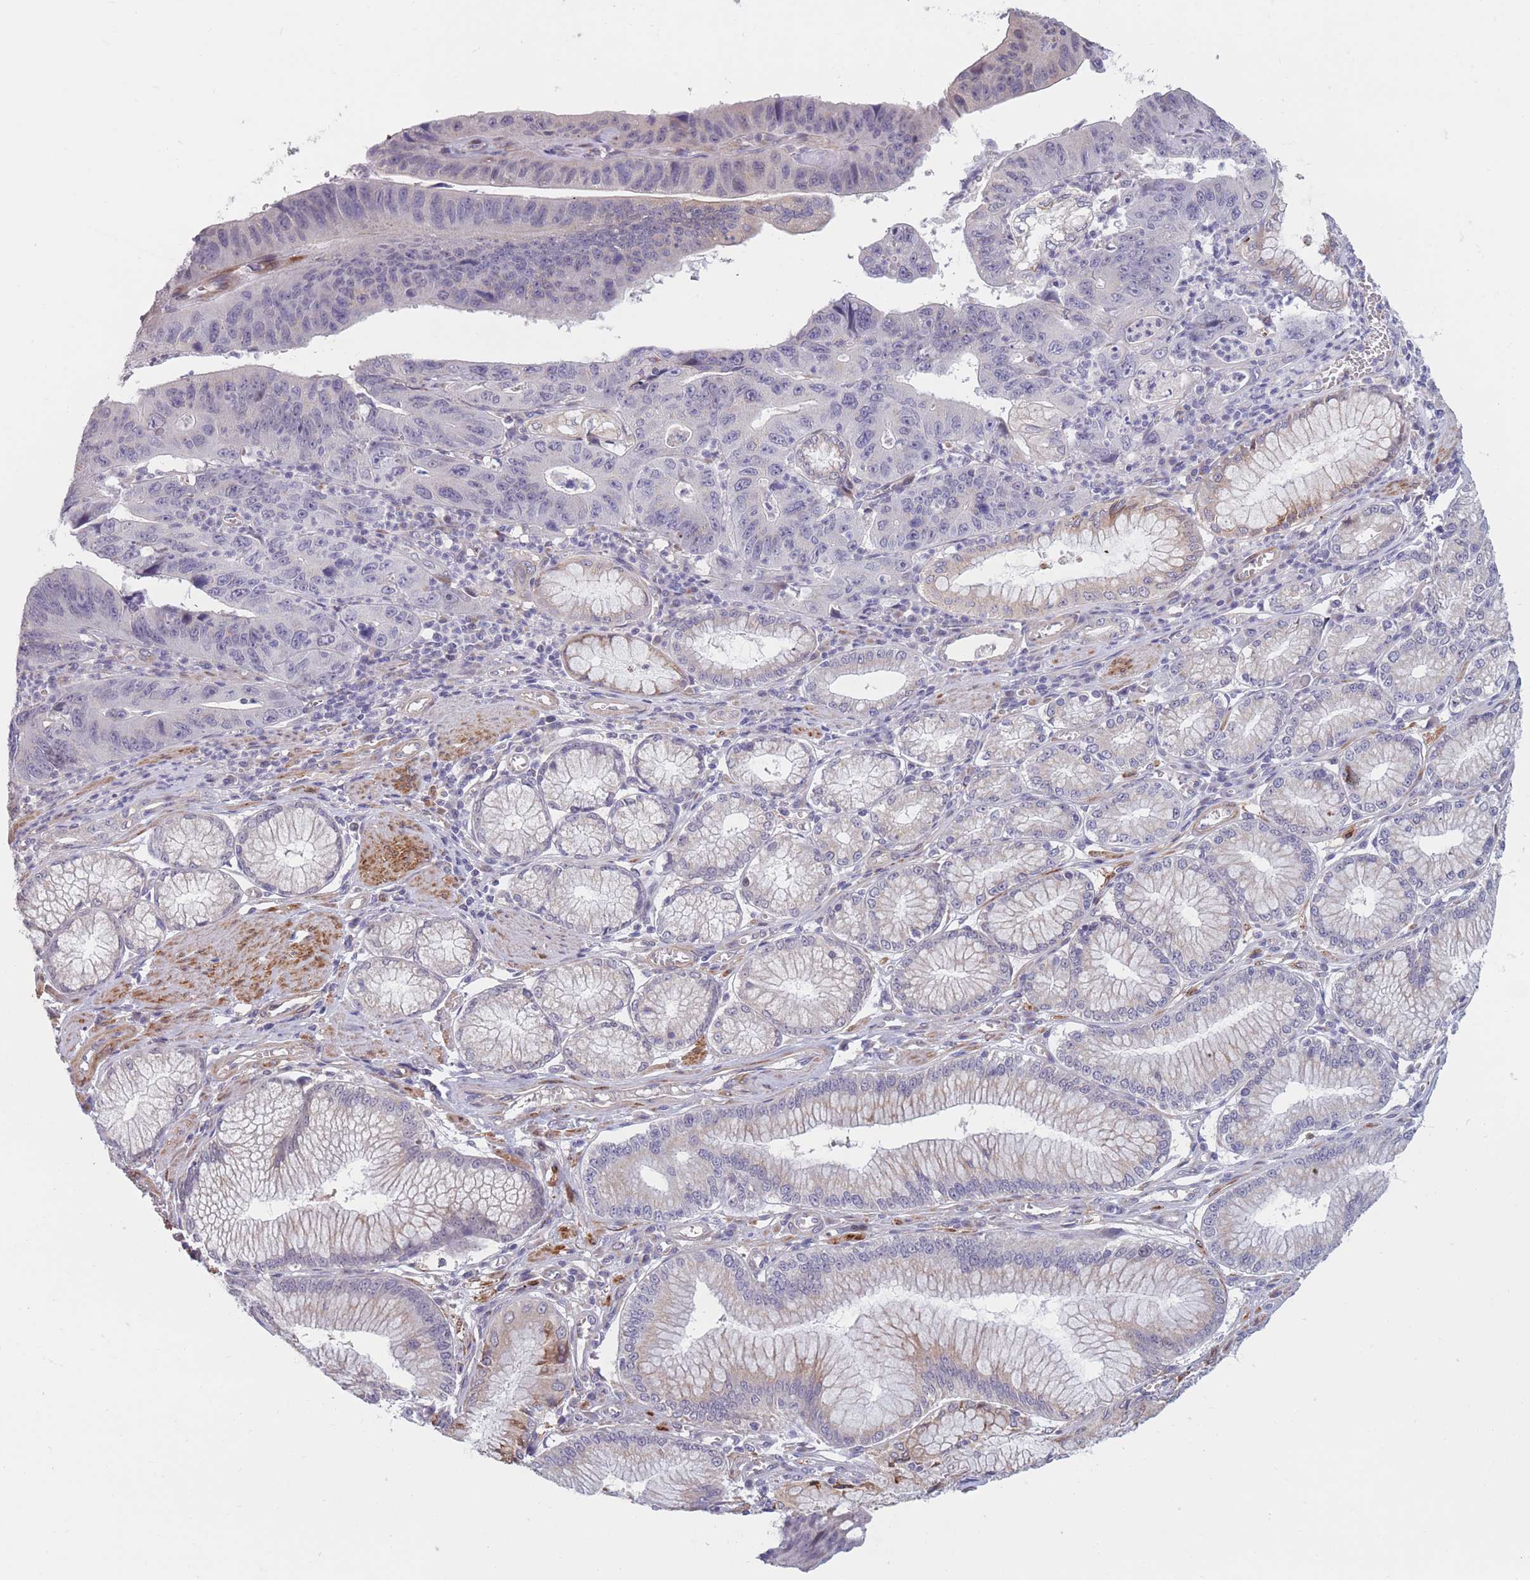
{"staining": {"intensity": "negative", "quantity": "none", "location": "none"}, "tissue": "stomach cancer", "cell_type": "Tumor cells", "image_type": "cancer", "snomed": [{"axis": "morphology", "description": "Adenocarcinoma, NOS"}, {"axis": "topography", "description": "Stomach"}], "caption": "Immunohistochemistry micrograph of human stomach cancer (adenocarcinoma) stained for a protein (brown), which shows no expression in tumor cells. (DAB (3,3'-diaminobenzidine) immunohistochemistry visualized using brightfield microscopy, high magnification).", "gene": "CCNQ", "patient": {"sex": "male", "age": 59}}